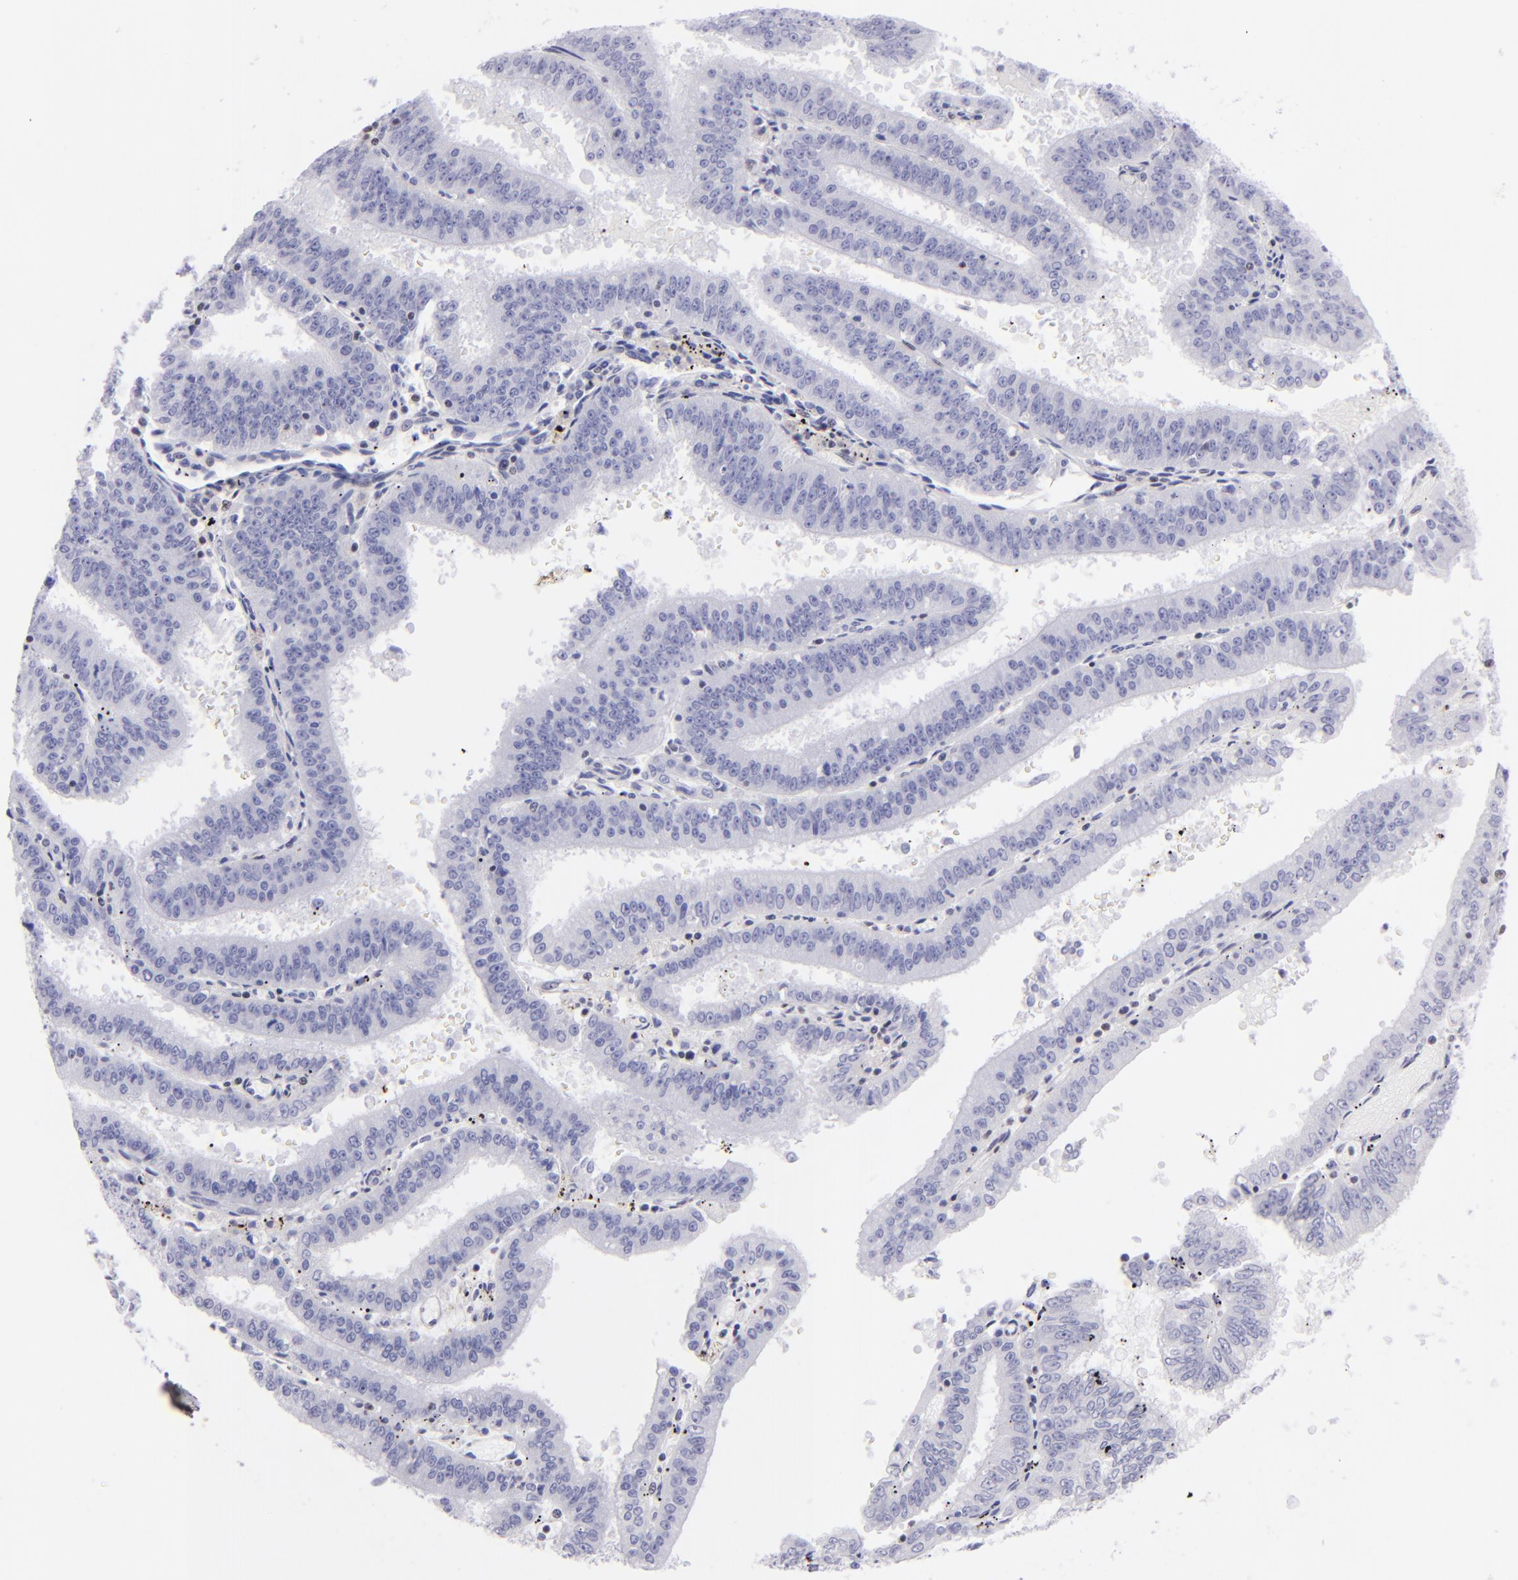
{"staining": {"intensity": "negative", "quantity": "none", "location": "none"}, "tissue": "endometrial cancer", "cell_type": "Tumor cells", "image_type": "cancer", "snomed": [{"axis": "morphology", "description": "Adenocarcinoma, NOS"}, {"axis": "topography", "description": "Endometrium"}], "caption": "High magnification brightfield microscopy of adenocarcinoma (endometrial) stained with DAB (3,3'-diaminobenzidine) (brown) and counterstained with hematoxylin (blue): tumor cells show no significant expression. (DAB (3,3'-diaminobenzidine) IHC visualized using brightfield microscopy, high magnification).", "gene": "ETS1", "patient": {"sex": "female", "age": 66}}